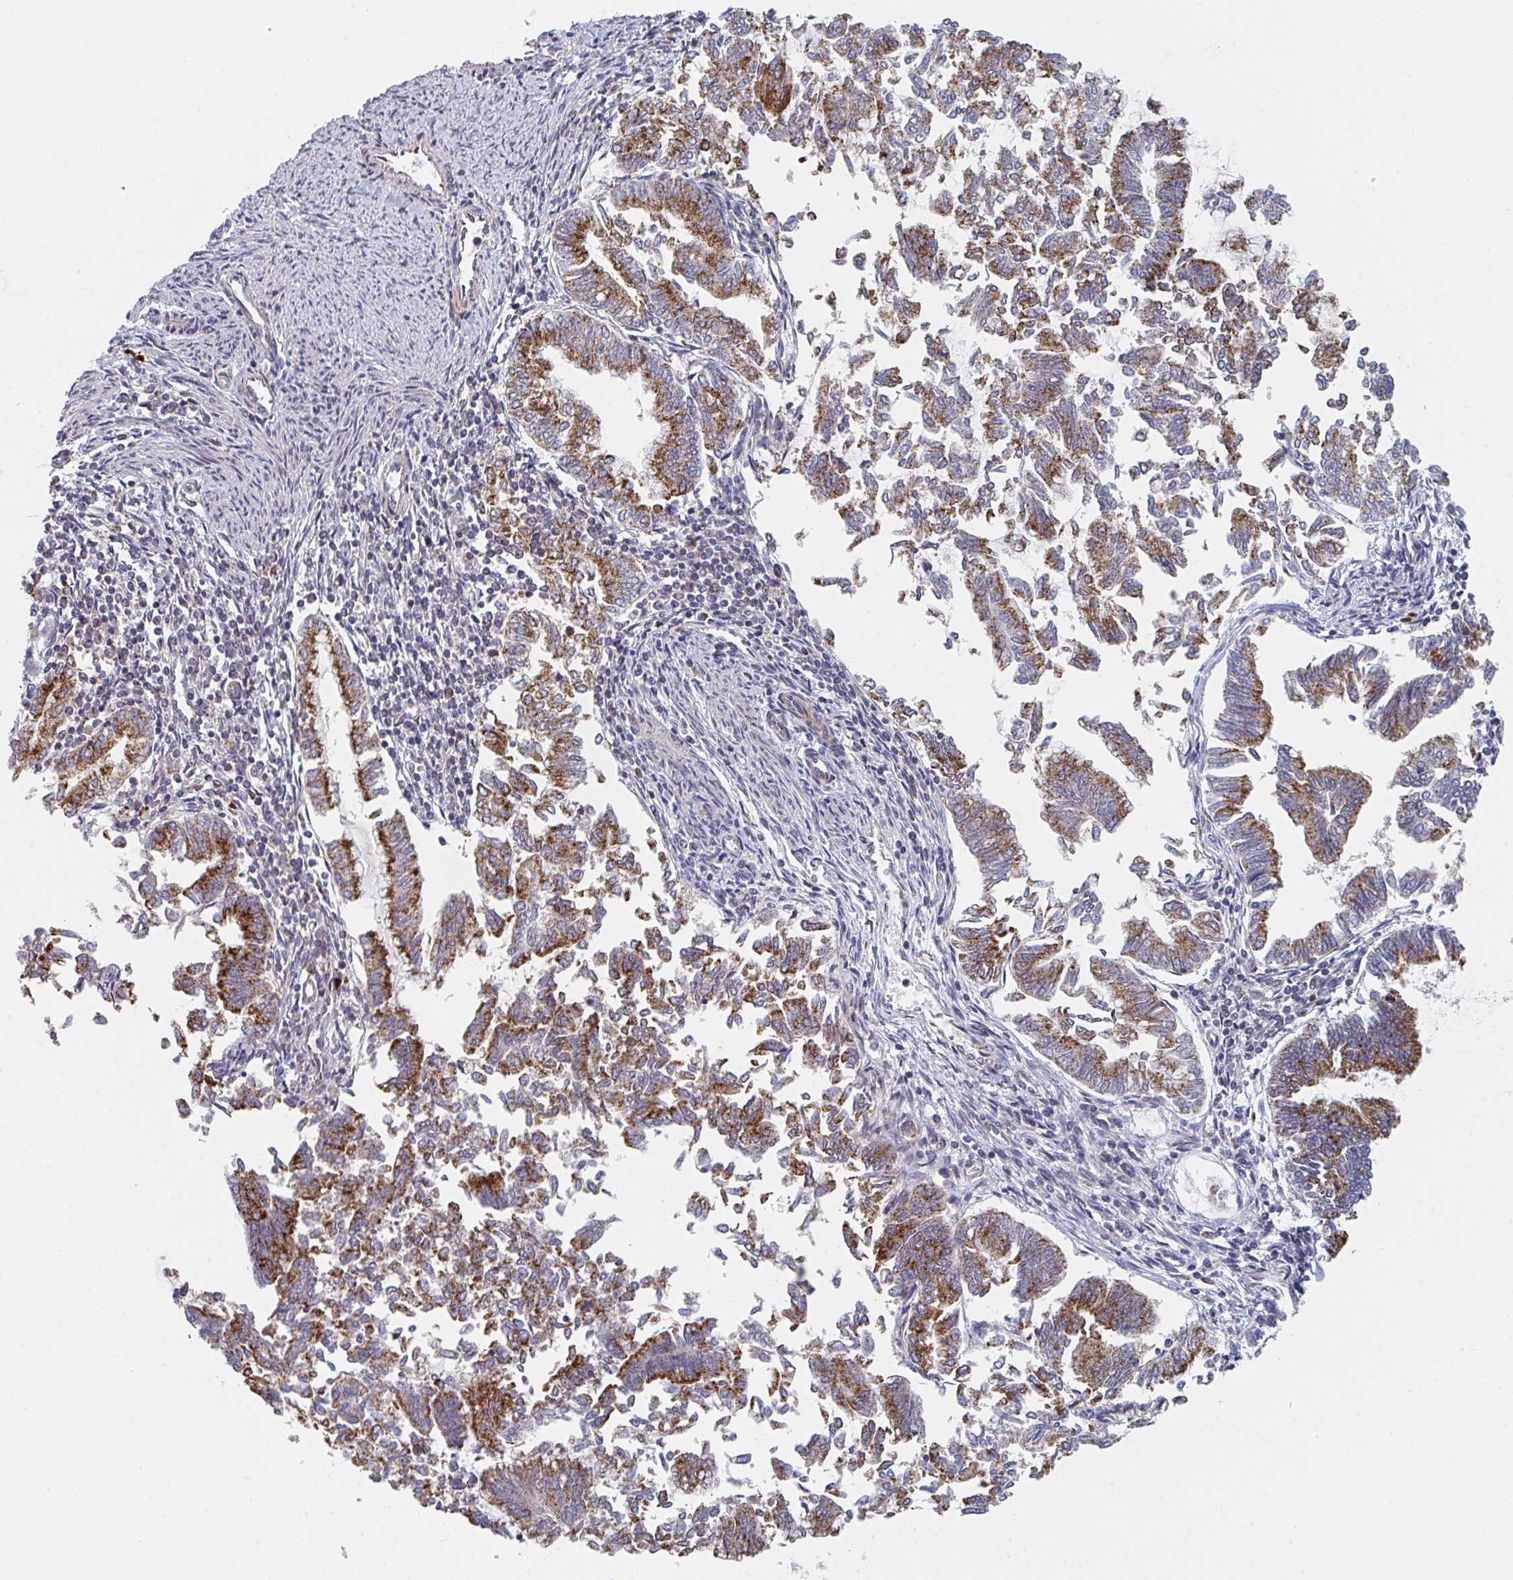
{"staining": {"intensity": "moderate", "quantity": ">75%", "location": "cytoplasmic/membranous"}, "tissue": "endometrial cancer", "cell_type": "Tumor cells", "image_type": "cancer", "snomed": [{"axis": "morphology", "description": "Adenocarcinoma, NOS"}, {"axis": "topography", "description": "Endometrium"}], "caption": "Immunohistochemical staining of endometrial adenocarcinoma displays moderate cytoplasmic/membranous protein positivity in approximately >75% of tumor cells. (DAB = brown stain, brightfield microscopy at high magnification).", "gene": "ZNF644", "patient": {"sex": "female", "age": 79}}